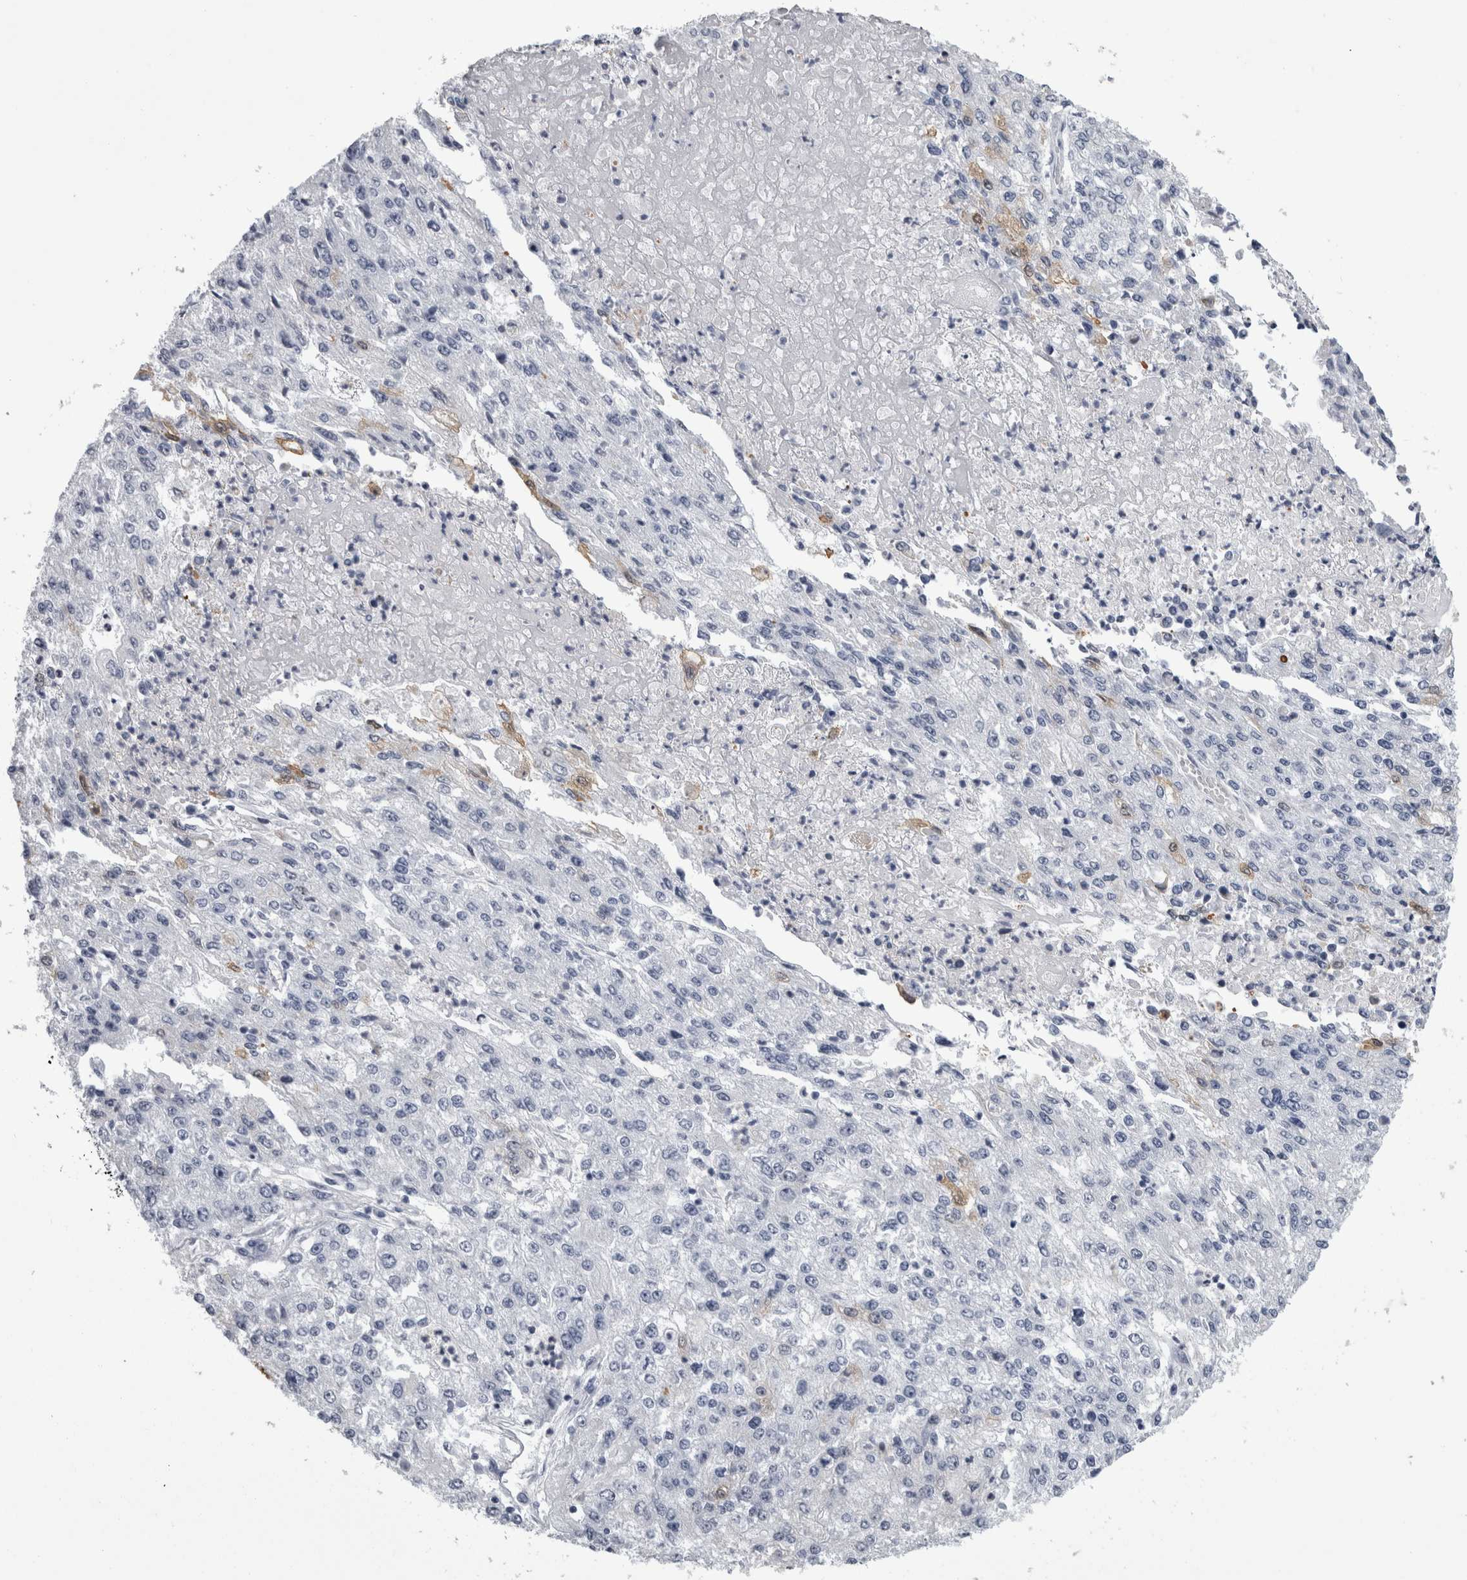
{"staining": {"intensity": "negative", "quantity": "none", "location": "none"}, "tissue": "endometrial cancer", "cell_type": "Tumor cells", "image_type": "cancer", "snomed": [{"axis": "morphology", "description": "Adenocarcinoma, NOS"}, {"axis": "topography", "description": "Endometrium"}], "caption": "Immunohistochemistry (IHC) image of endometrial cancer (adenocarcinoma) stained for a protein (brown), which displays no expression in tumor cells.", "gene": "ALDH8A1", "patient": {"sex": "female", "age": 49}}